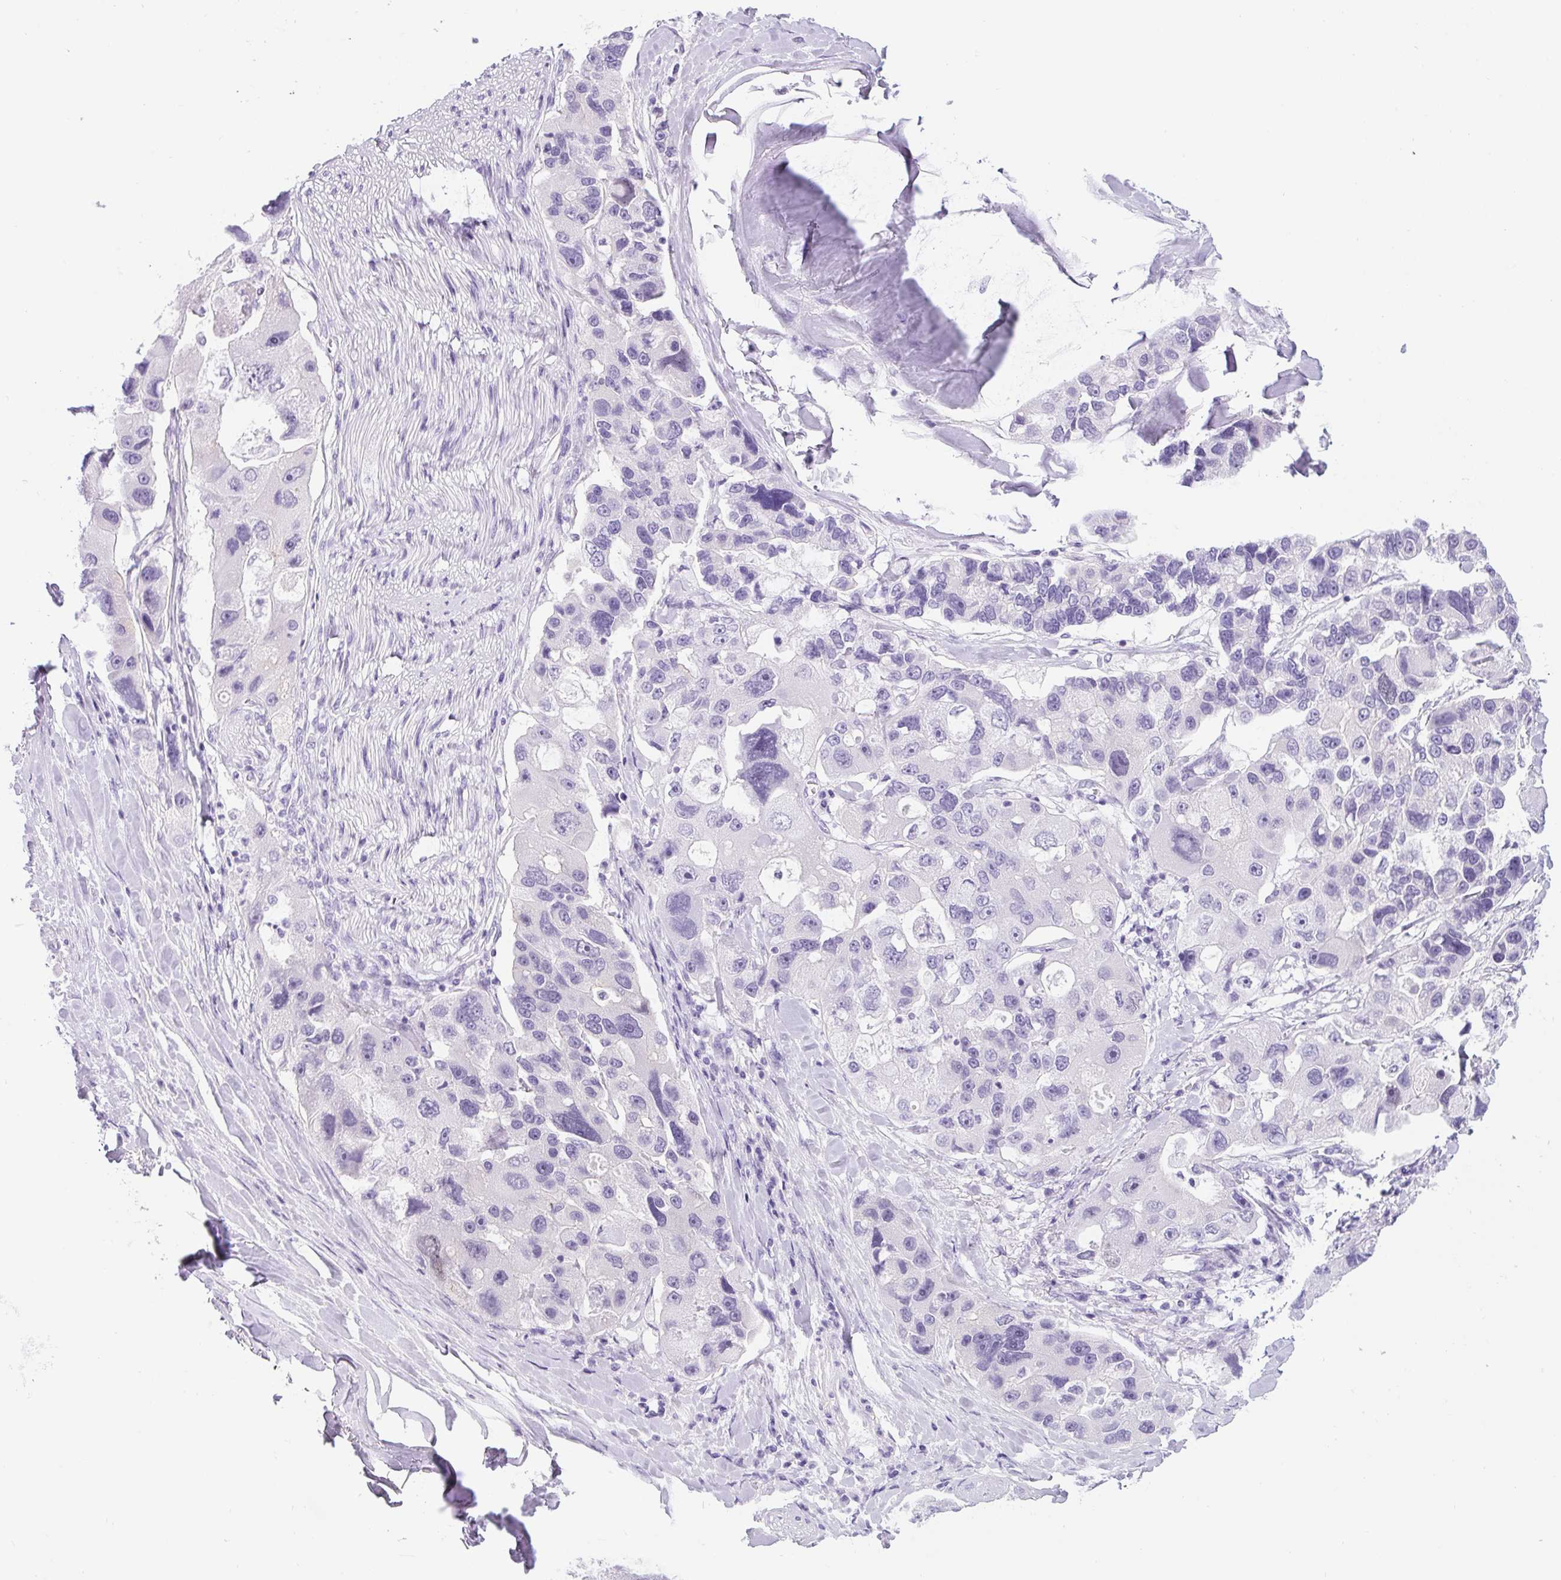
{"staining": {"intensity": "negative", "quantity": "none", "location": "none"}, "tissue": "lung cancer", "cell_type": "Tumor cells", "image_type": "cancer", "snomed": [{"axis": "morphology", "description": "Adenocarcinoma, NOS"}, {"axis": "topography", "description": "Lung"}], "caption": "Immunohistochemical staining of lung cancer (adenocarcinoma) exhibits no significant staining in tumor cells.", "gene": "ADAMTS19", "patient": {"sex": "female", "age": 54}}